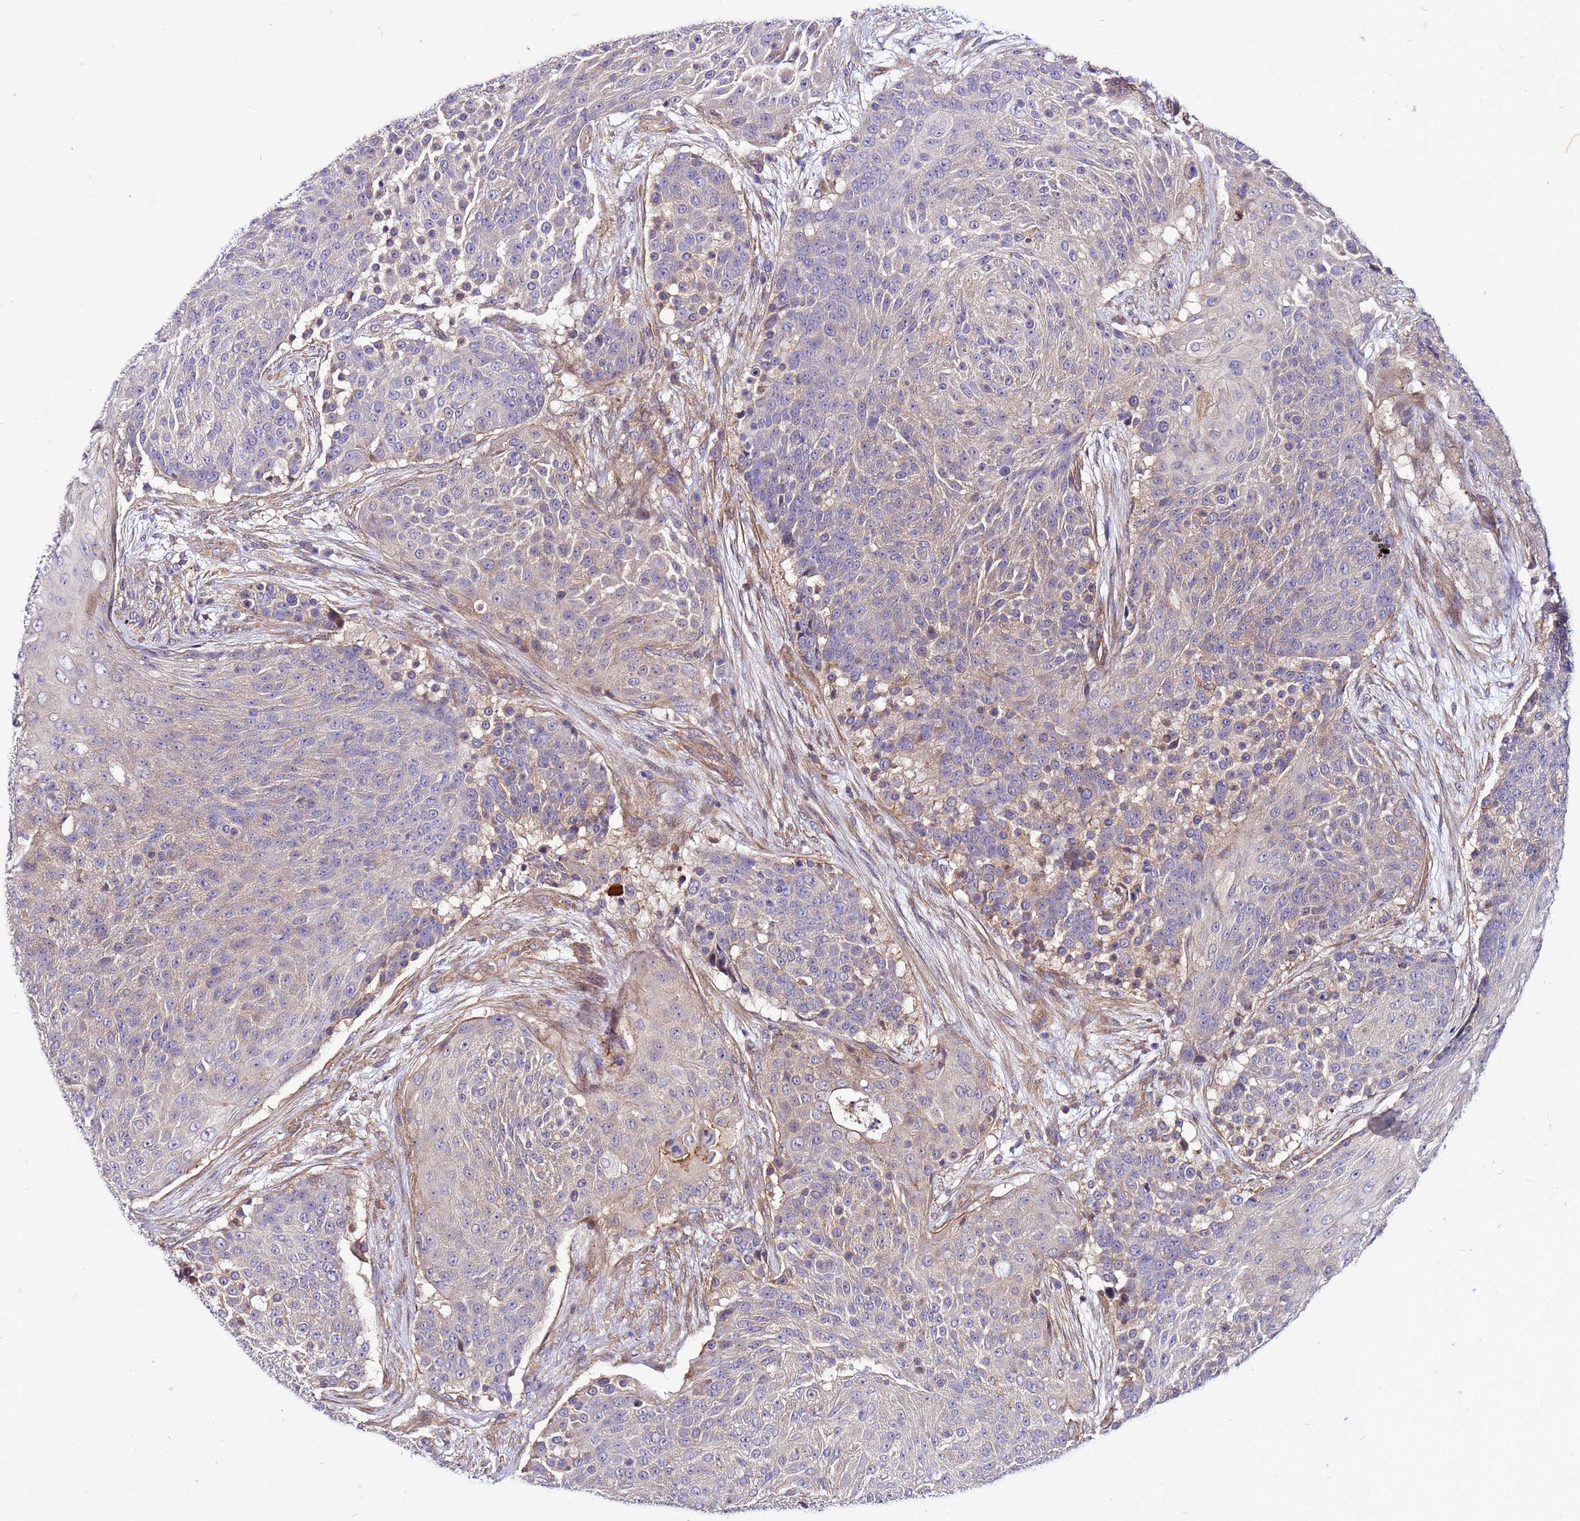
{"staining": {"intensity": "weak", "quantity": "<25%", "location": "cytoplasmic/membranous"}, "tissue": "urothelial cancer", "cell_type": "Tumor cells", "image_type": "cancer", "snomed": [{"axis": "morphology", "description": "Urothelial carcinoma, High grade"}, {"axis": "topography", "description": "Urinary bladder"}], "caption": "DAB immunohistochemical staining of human high-grade urothelial carcinoma shows no significant expression in tumor cells.", "gene": "STK38", "patient": {"sex": "female", "age": 63}}